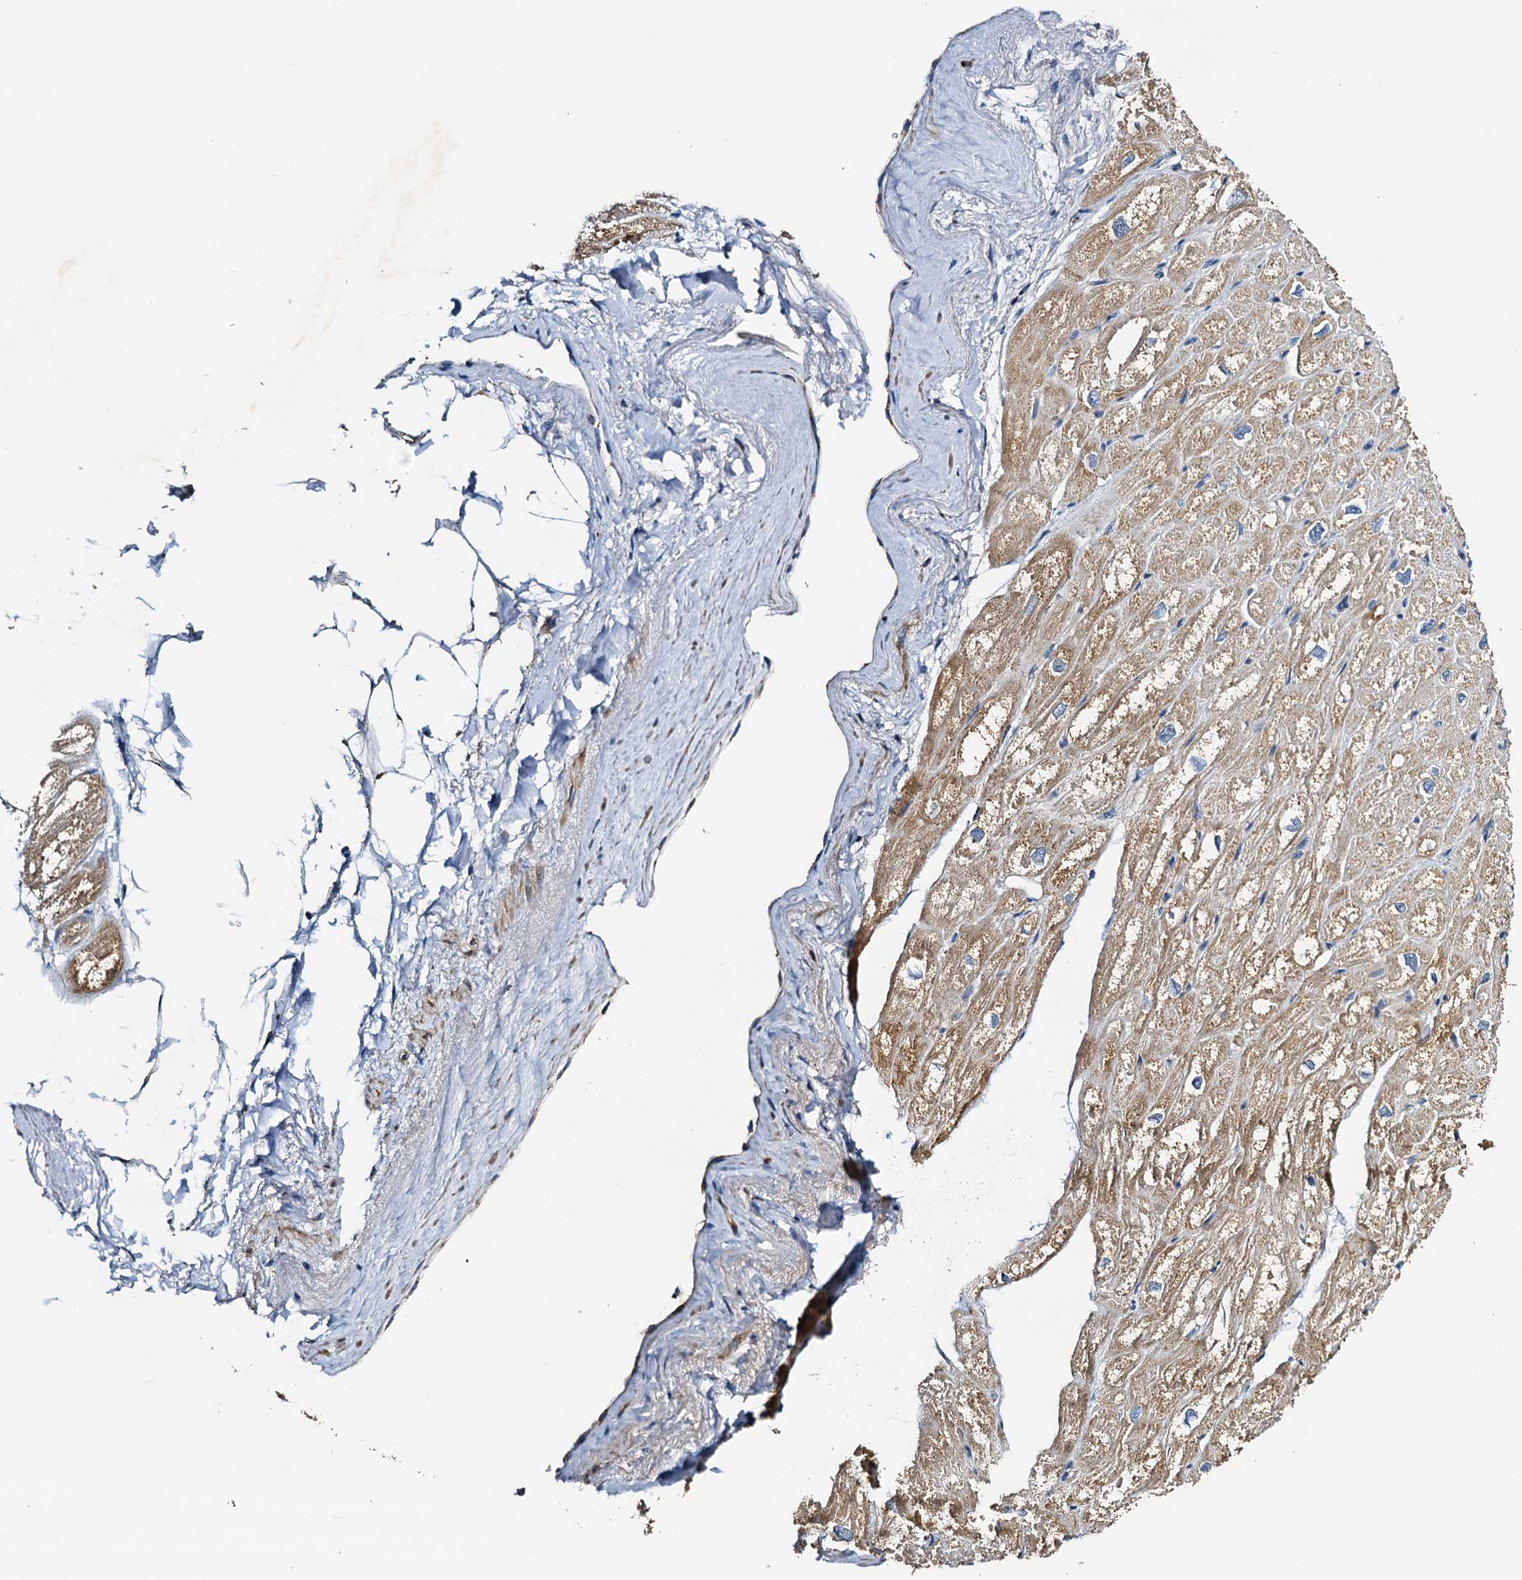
{"staining": {"intensity": "moderate", "quantity": ">75%", "location": "cytoplasmic/membranous"}, "tissue": "heart muscle", "cell_type": "Cardiomyocytes", "image_type": "normal", "snomed": [{"axis": "morphology", "description": "Normal tissue, NOS"}, {"axis": "topography", "description": "Heart"}], "caption": "About >75% of cardiomyocytes in benign human heart muscle reveal moderate cytoplasmic/membranous protein positivity as visualized by brown immunohistochemical staining.", "gene": "POC1A", "patient": {"sex": "male", "age": 50}}